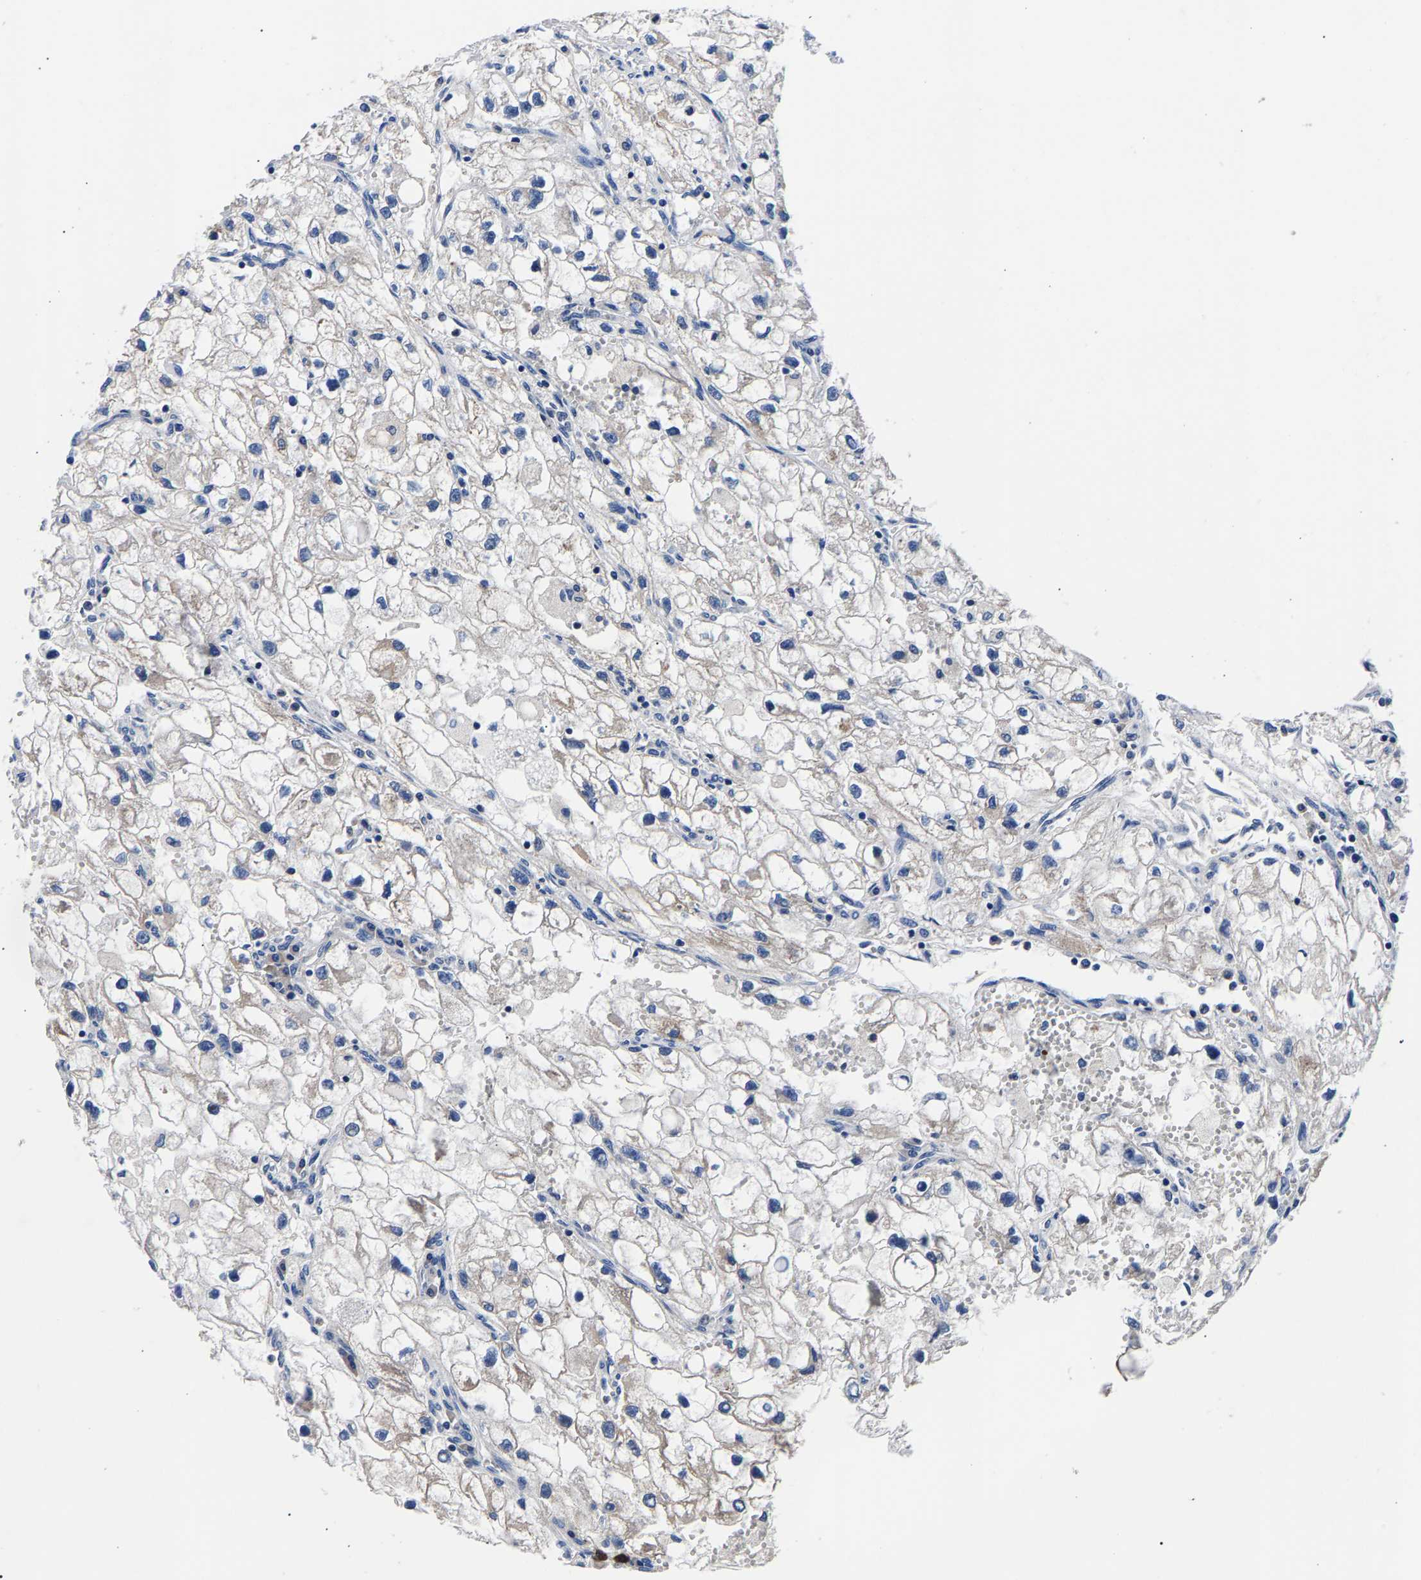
{"staining": {"intensity": "weak", "quantity": "<25%", "location": "cytoplasmic/membranous"}, "tissue": "renal cancer", "cell_type": "Tumor cells", "image_type": "cancer", "snomed": [{"axis": "morphology", "description": "Adenocarcinoma, NOS"}, {"axis": "topography", "description": "Kidney"}], "caption": "Tumor cells are negative for protein expression in human renal cancer (adenocarcinoma). (IHC, brightfield microscopy, high magnification).", "gene": "PHF24", "patient": {"sex": "female", "age": 70}}